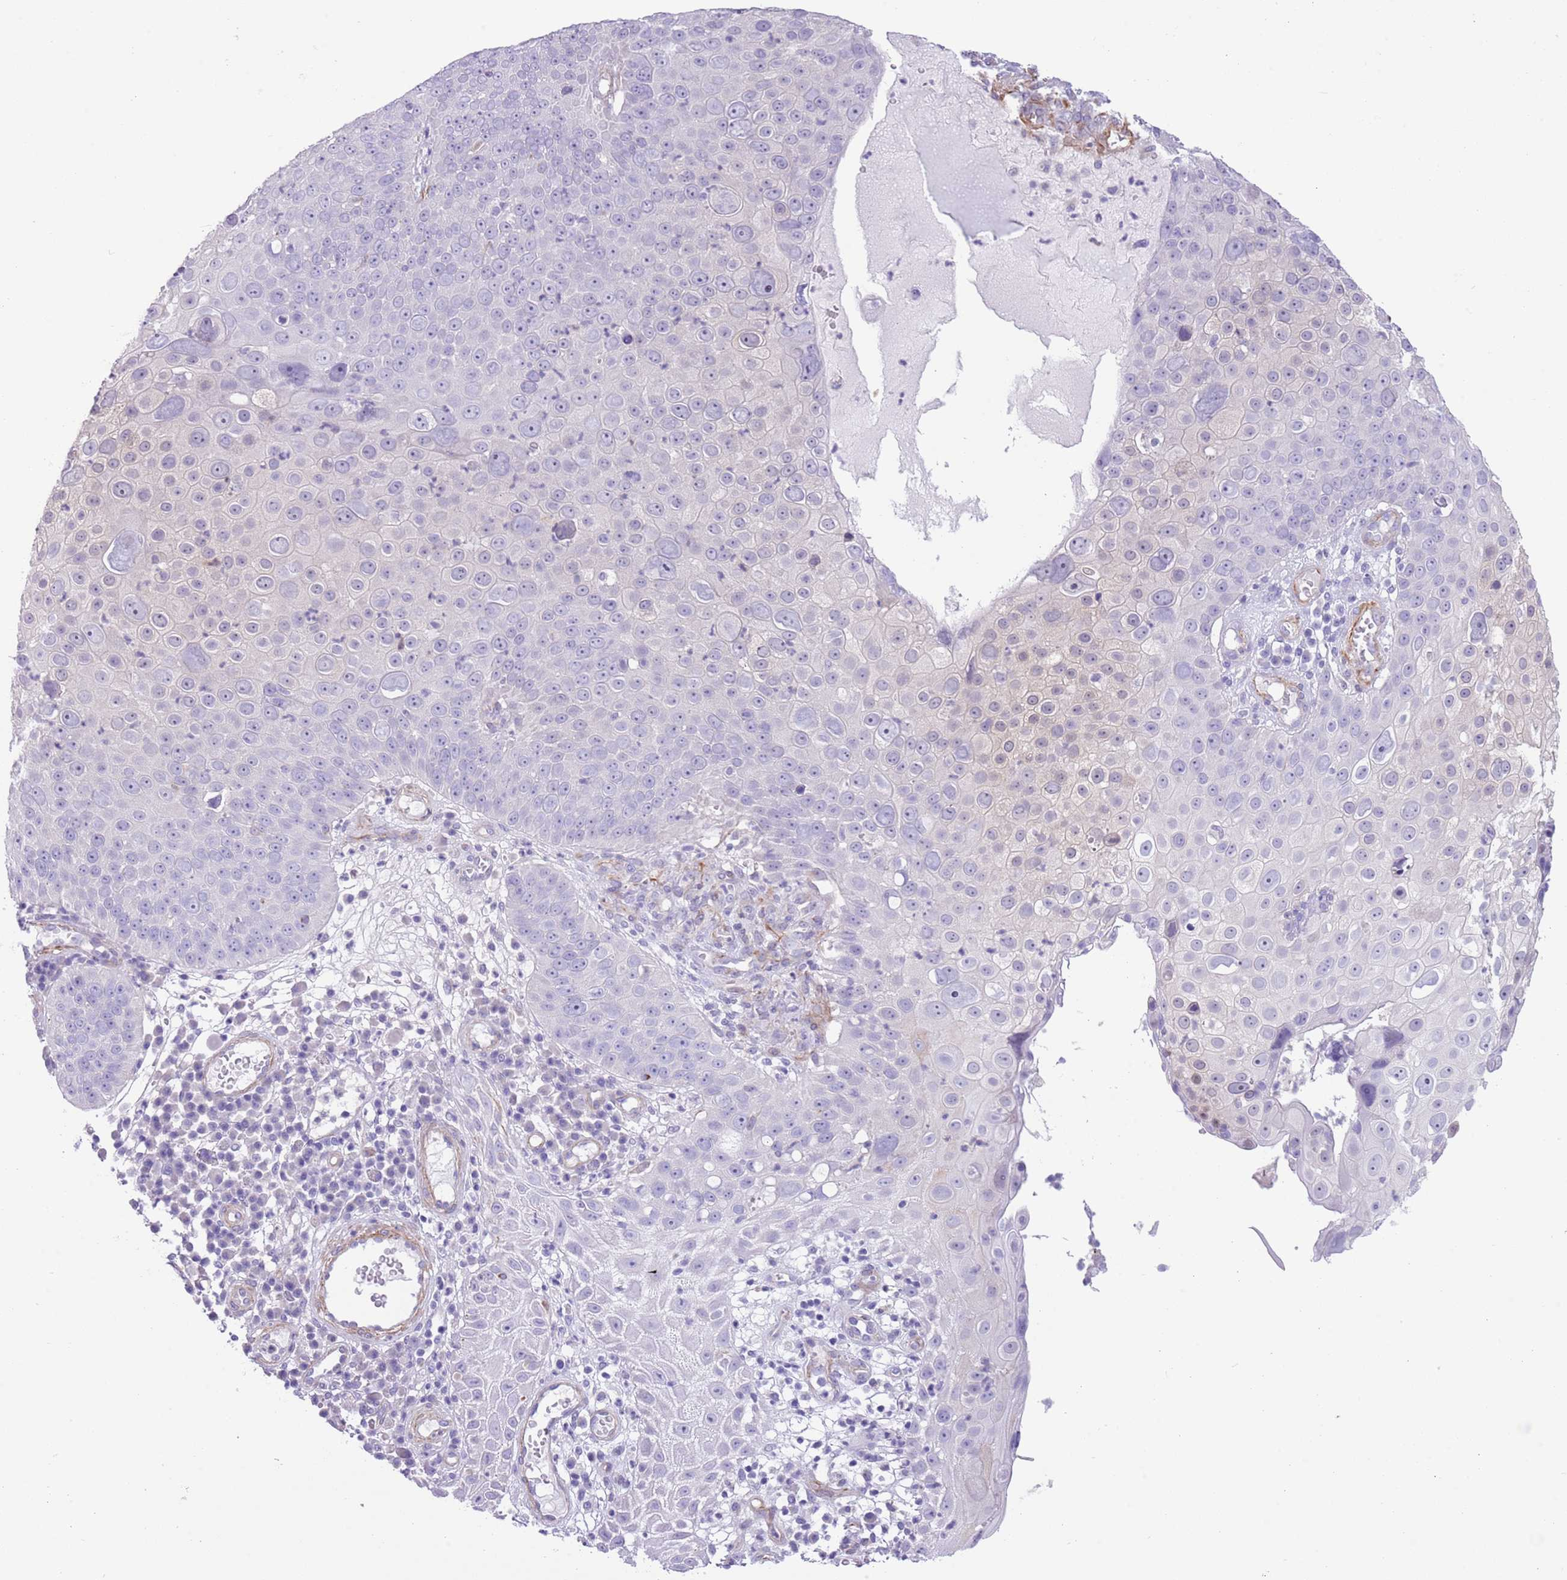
{"staining": {"intensity": "negative", "quantity": "none", "location": "none"}, "tissue": "skin cancer", "cell_type": "Tumor cells", "image_type": "cancer", "snomed": [{"axis": "morphology", "description": "Squamous cell carcinoma, NOS"}, {"axis": "topography", "description": "Skin"}], "caption": "There is no significant expression in tumor cells of squamous cell carcinoma (skin). The staining was performed using DAB to visualize the protein expression in brown, while the nuclei were stained in blue with hematoxylin (Magnification: 20x).", "gene": "TSGA13", "patient": {"sex": "male", "age": 71}}